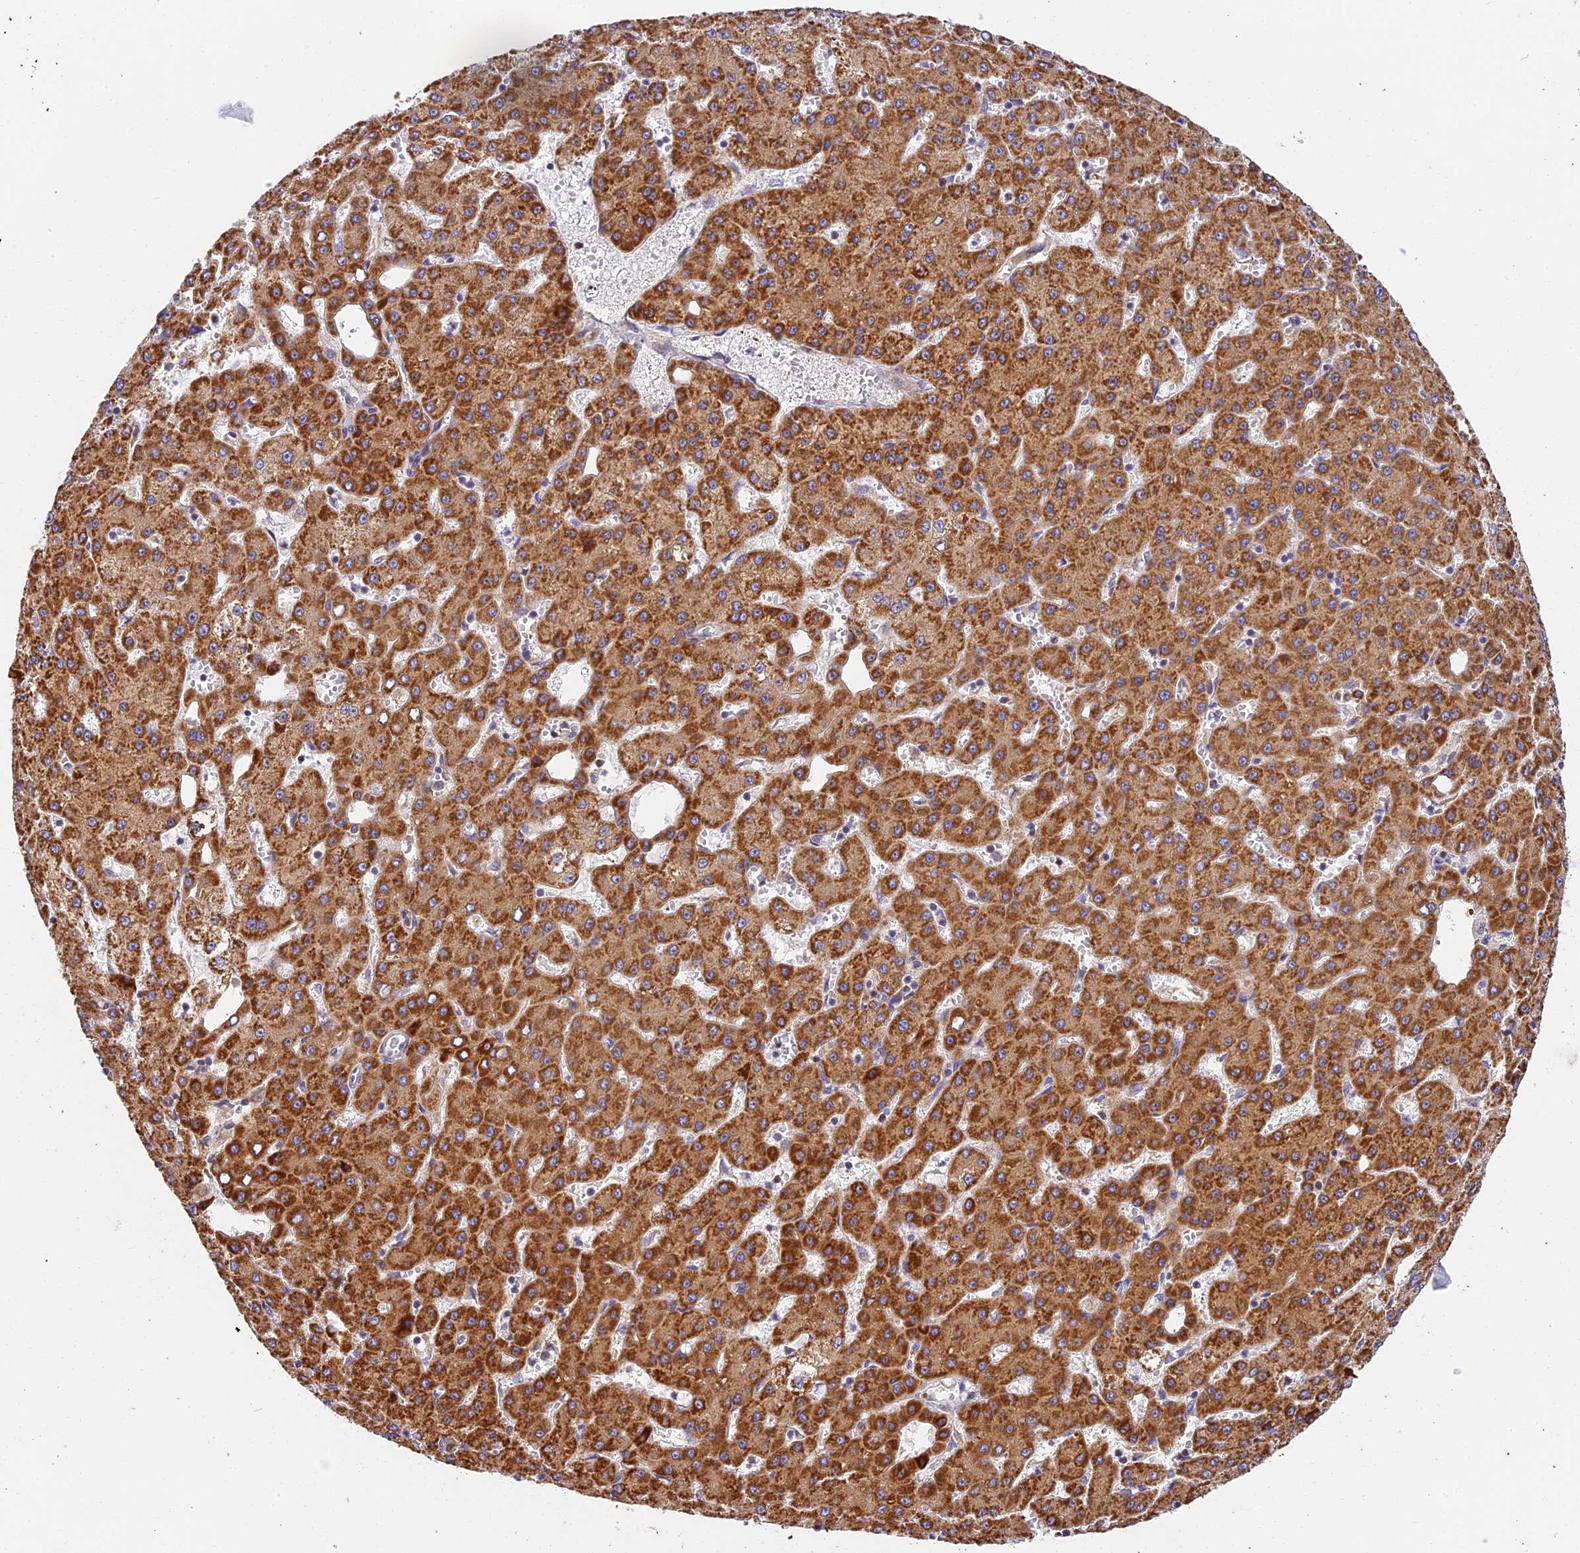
{"staining": {"intensity": "strong", "quantity": ">75%", "location": "cytoplasmic/membranous"}, "tissue": "liver cancer", "cell_type": "Tumor cells", "image_type": "cancer", "snomed": [{"axis": "morphology", "description": "Carcinoma, Hepatocellular, NOS"}, {"axis": "topography", "description": "Liver"}], "caption": "Human hepatocellular carcinoma (liver) stained for a protein (brown) demonstrates strong cytoplasmic/membranous positive staining in approximately >75% of tumor cells.", "gene": "MRAS", "patient": {"sex": "male", "age": 47}}